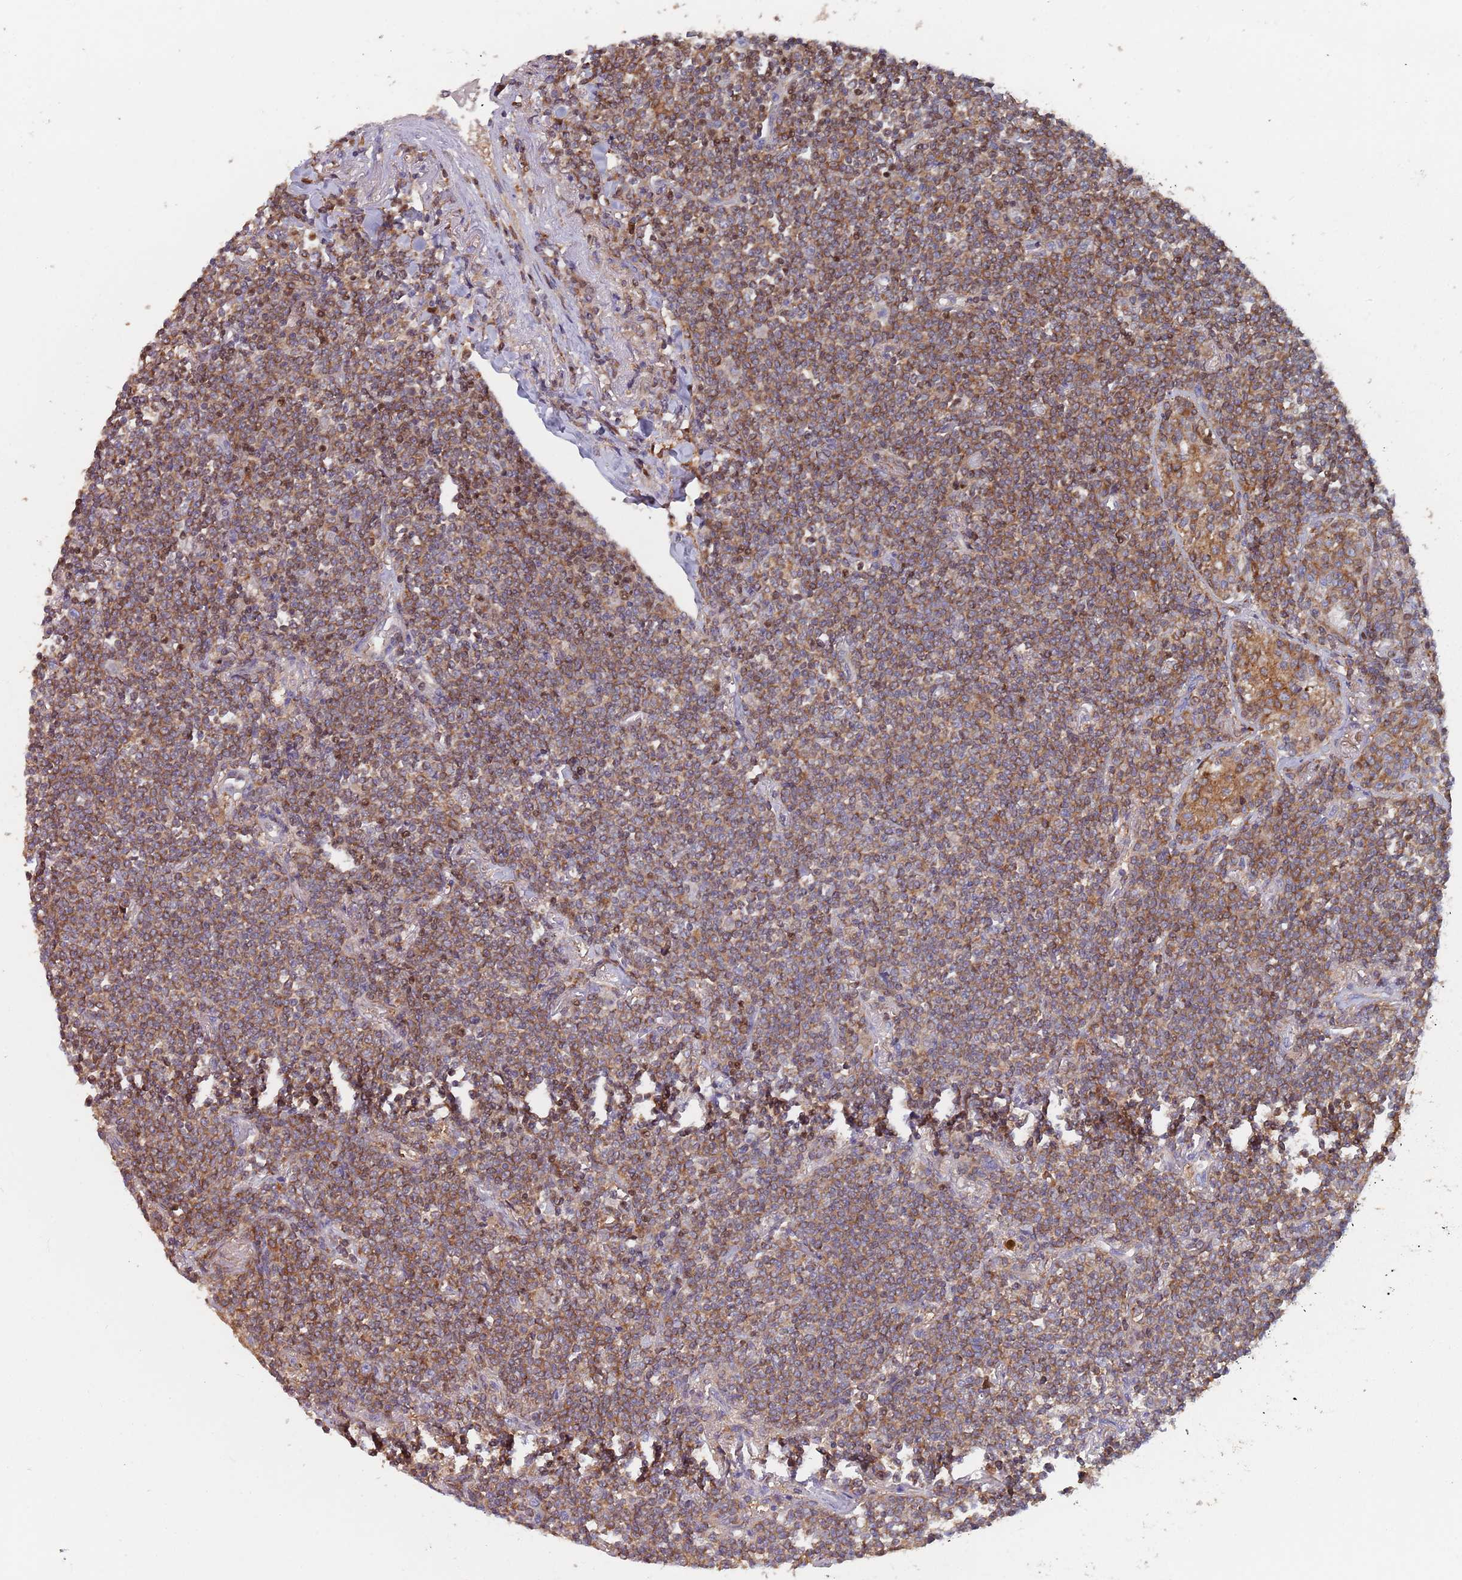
{"staining": {"intensity": "moderate", "quantity": ">75%", "location": "cytoplasmic/membranous"}, "tissue": "lymphoma", "cell_type": "Tumor cells", "image_type": "cancer", "snomed": [{"axis": "morphology", "description": "Malignant lymphoma, non-Hodgkin's type, Low grade"}, {"axis": "topography", "description": "Lung"}], "caption": "This is a photomicrograph of immunohistochemistry staining of lymphoma, which shows moderate staining in the cytoplasmic/membranous of tumor cells.", "gene": "GDI2", "patient": {"sex": "female", "age": 71}}